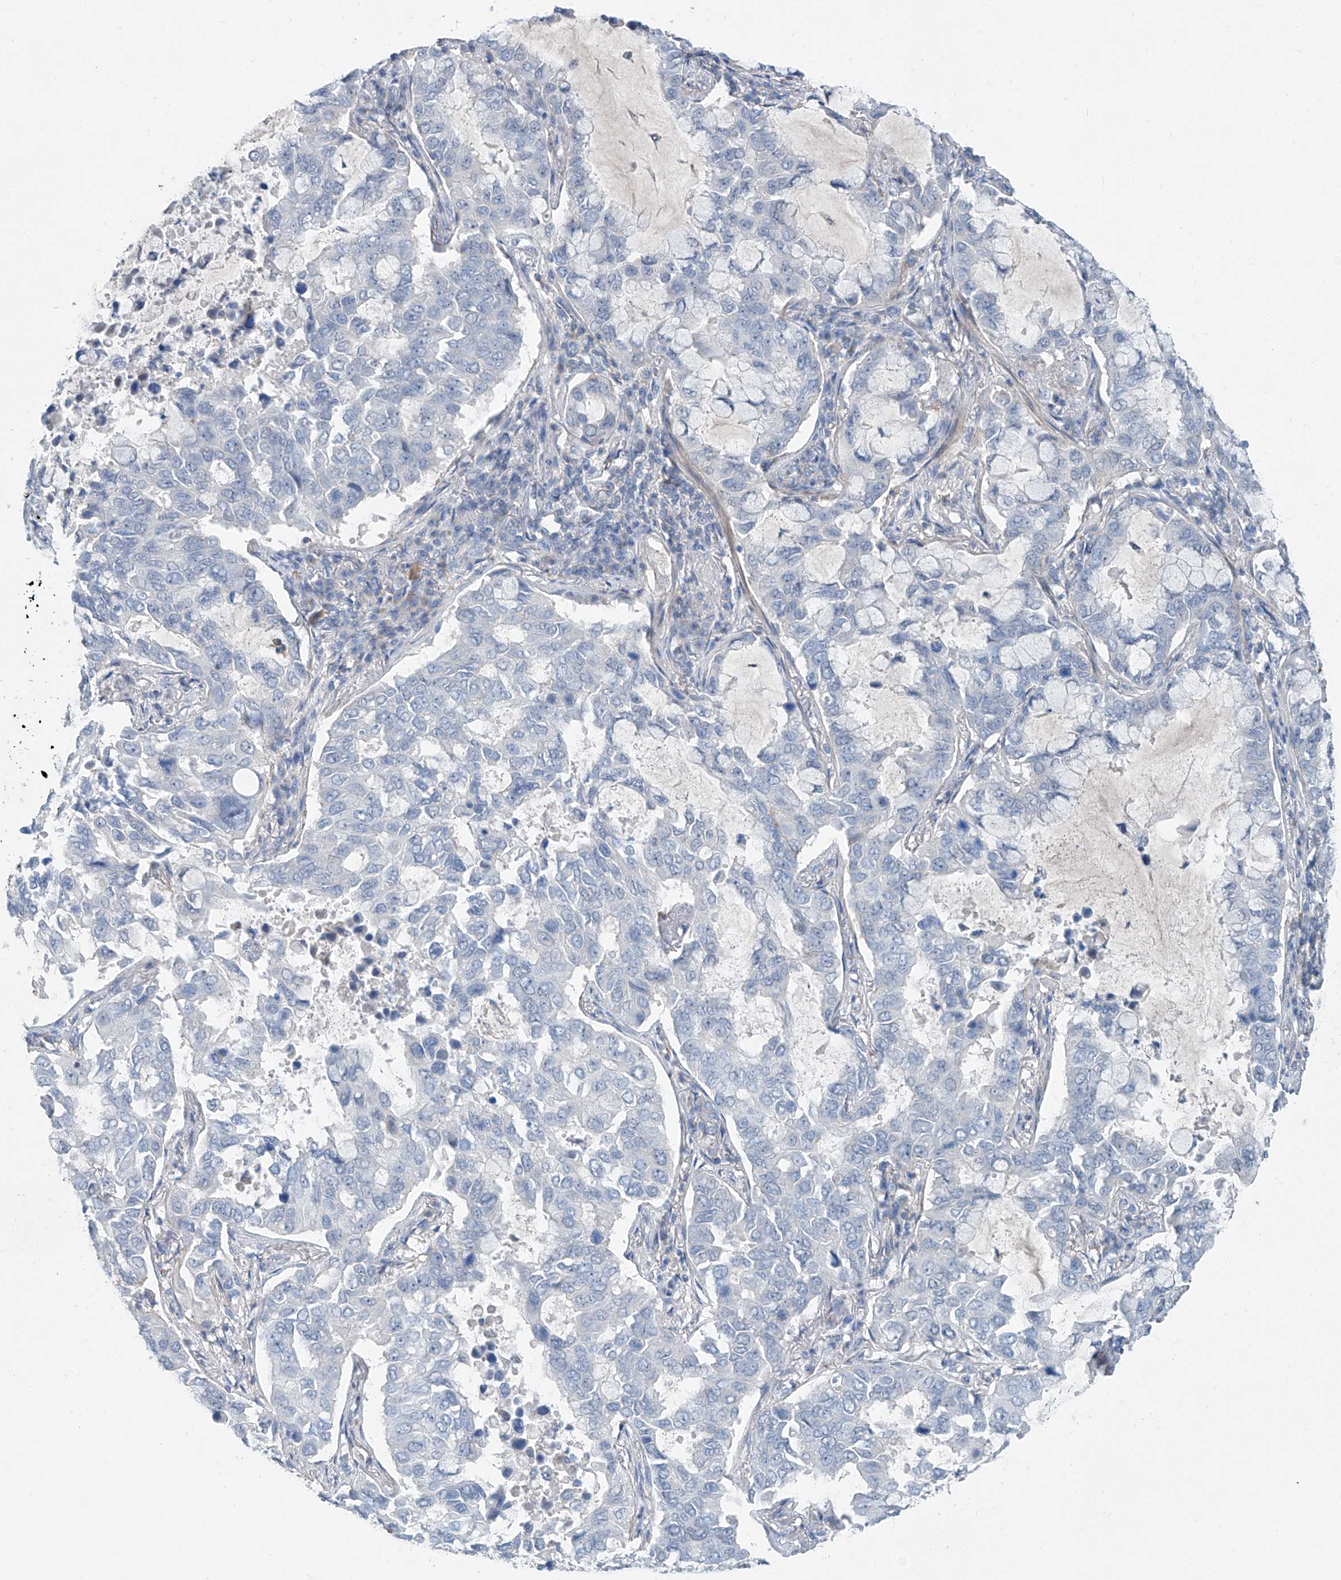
{"staining": {"intensity": "negative", "quantity": "none", "location": "none"}, "tissue": "lung cancer", "cell_type": "Tumor cells", "image_type": "cancer", "snomed": [{"axis": "morphology", "description": "Adenocarcinoma, NOS"}, {"axis": "topography", "description": "Lung"}], "caption": "This is an immunohistochemistry (IHC) micrograph of human lung cancer. There is no staining in tumor cells.", "gene": "ANKRD34A", "patient": {"sex": "male", "age": 64}}